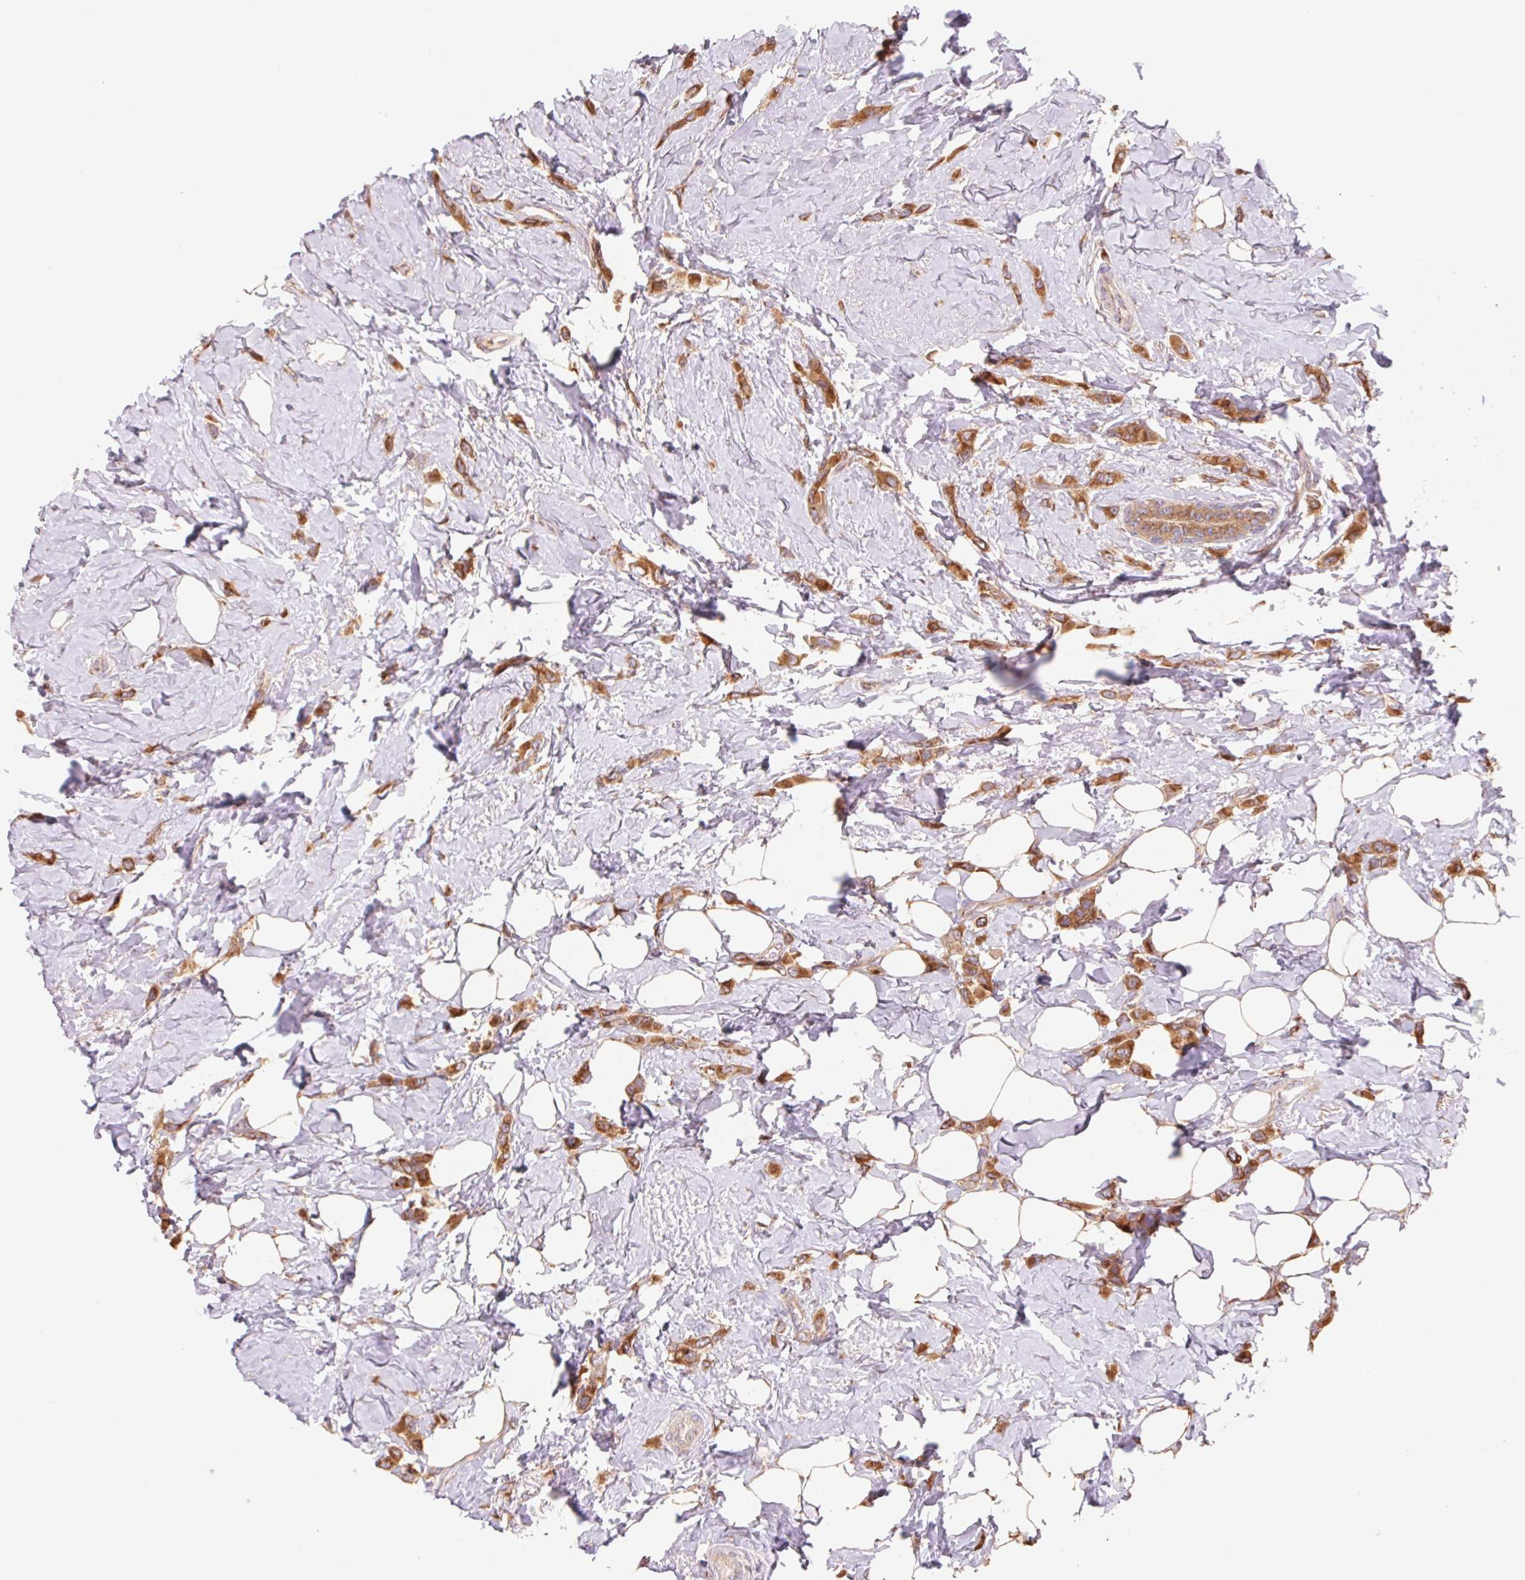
{"staining": {"intensity": "strong", "quantity": ">75%", "location": "cytoplasmic/membranous"}, "tissue": "breast cancer", "cell_type": "Tumor cells", "image_type": "cancer", "snomed": [{"axis": "morphology", "description": "Lobular carcinoma"}, {"axis": "topography", "description": "Breast"}], "caption": "Protein expression analysis of human breast cancer reveals strong cytoplasmic/membranous expression in approximately >75% of tumor cells.", "gene": "RAB1A", "patient": {"sex": "female", "age": 66}}